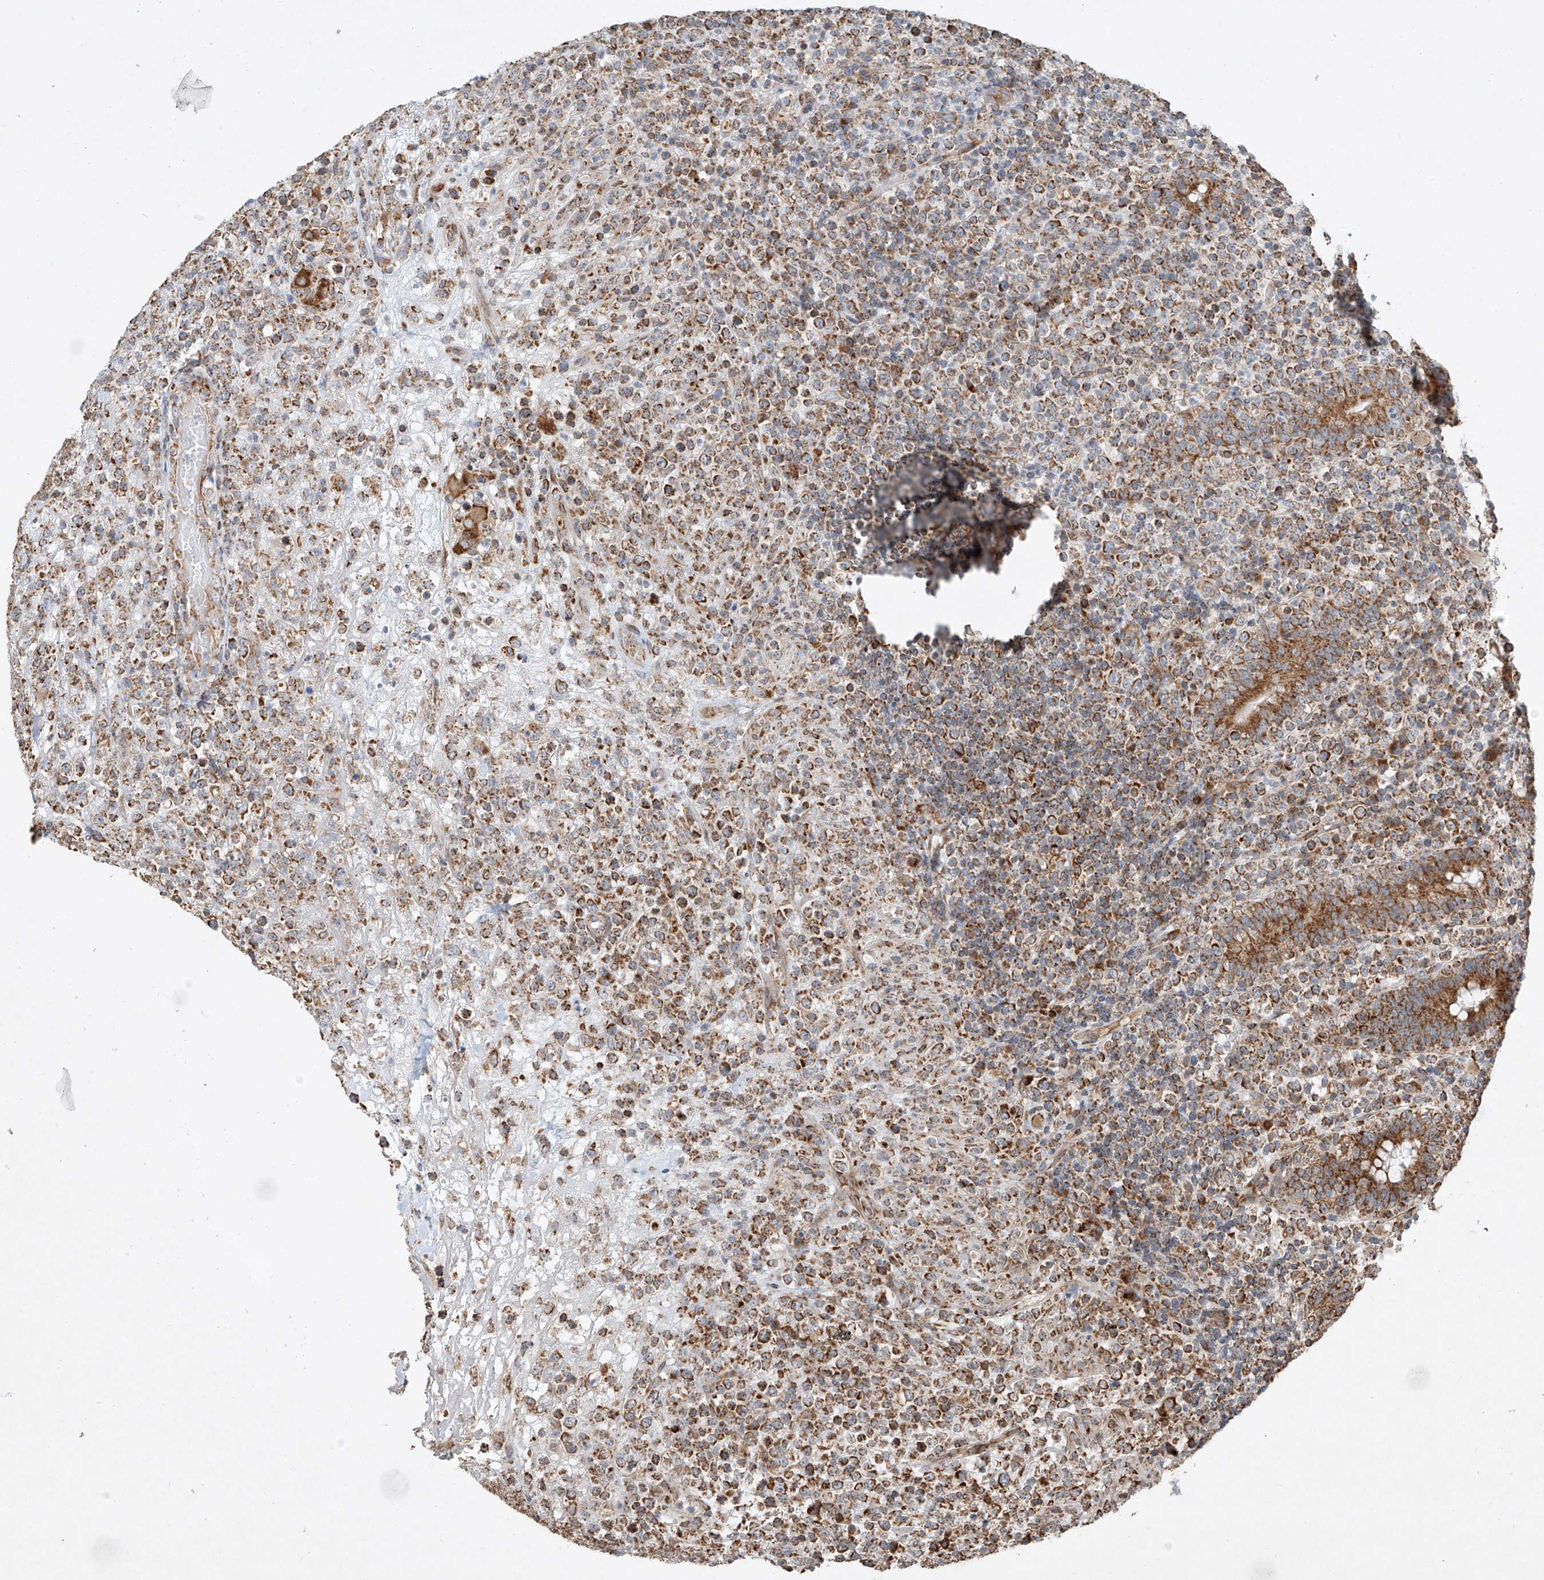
{"staining": {"intensity": "moderate", "quantity": ">75%", "location": "cytoplasmic/membranous"}, "tissue": "lymphoma", "cell_type": "Tumor cells", "image_type": "cancer", "snomed": [{"axis": "morphology", "description": "Malignant lymphoma, non-Hodgkin's type, High grade"}, {"axis": "topography", "description": "Colon"}], "caption": "DAB (3,3'-diaminobenzidine) immunohistochemical staining of high-grade malignant lymphoma, non-Hodgkin's type reveals moderate cytoplasmic/membranous protein staining in approximately >75% of tumor cells.", "gene": "SEMA3B", "patient": {"sex": "female", "age": 53}}